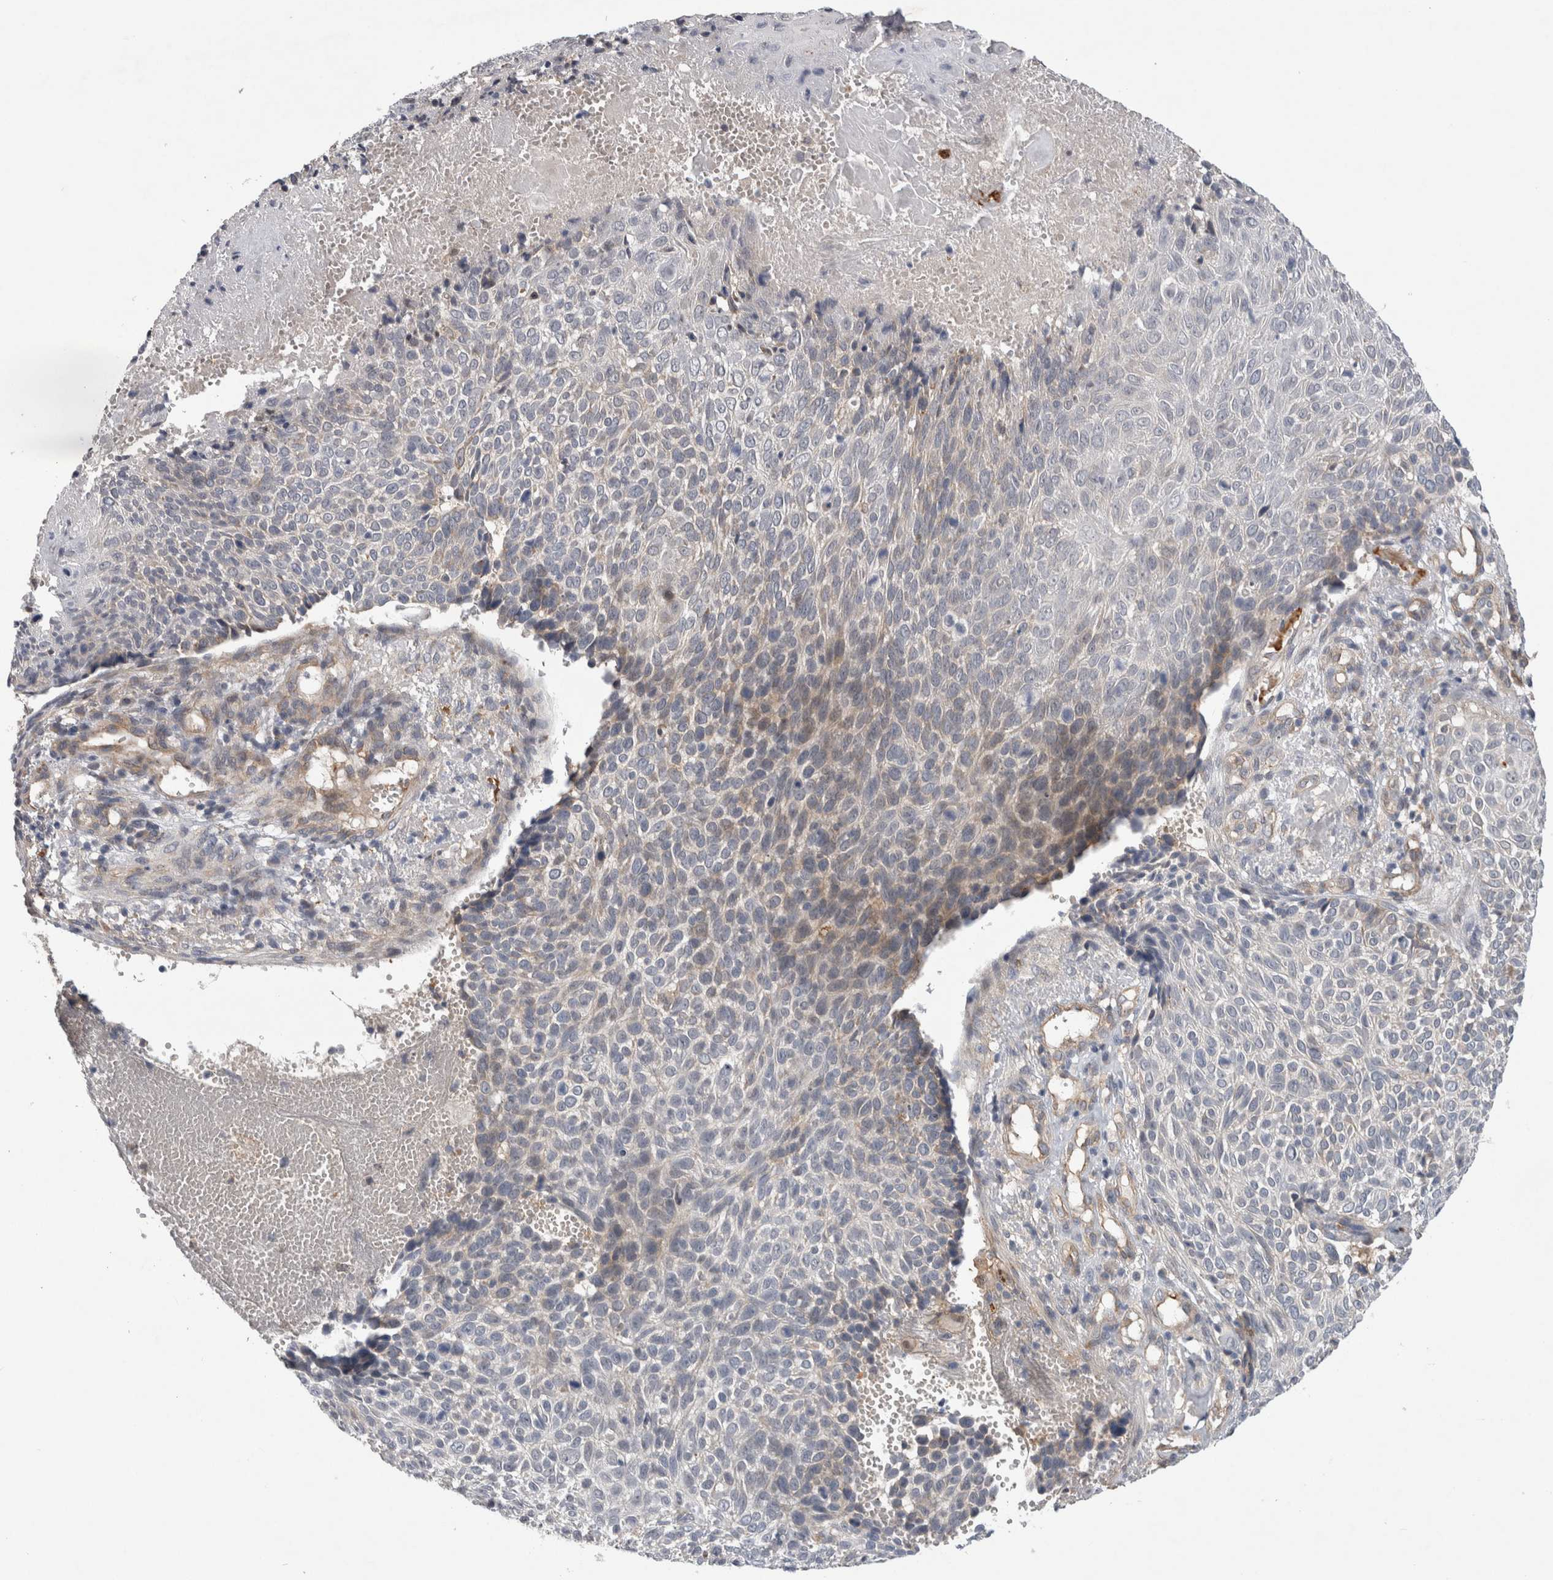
{"staining": {"intensity": "negative", "quantity": "none", "location": "none"}, "tissue": "cervical cancer", "cell_type": "Tumor cells", "image_type": "cancer", "snomed": [{"axis": "morphology", "description": "Squamous cell carcinoma, NOS"}, {"axis": "topography", "description": "Cervix"}], "caption": "Tumor cells are negative for brown protein staining in squamous cell carcinoma (cervical). The staining was performed using DAB to visualize the protein expression in brown, while the nuclei were stained in blue with hematoxylin (Magnification: 20x).", "gene": "ANKFY1", "patient": {"sex": "female", "age": 74}}